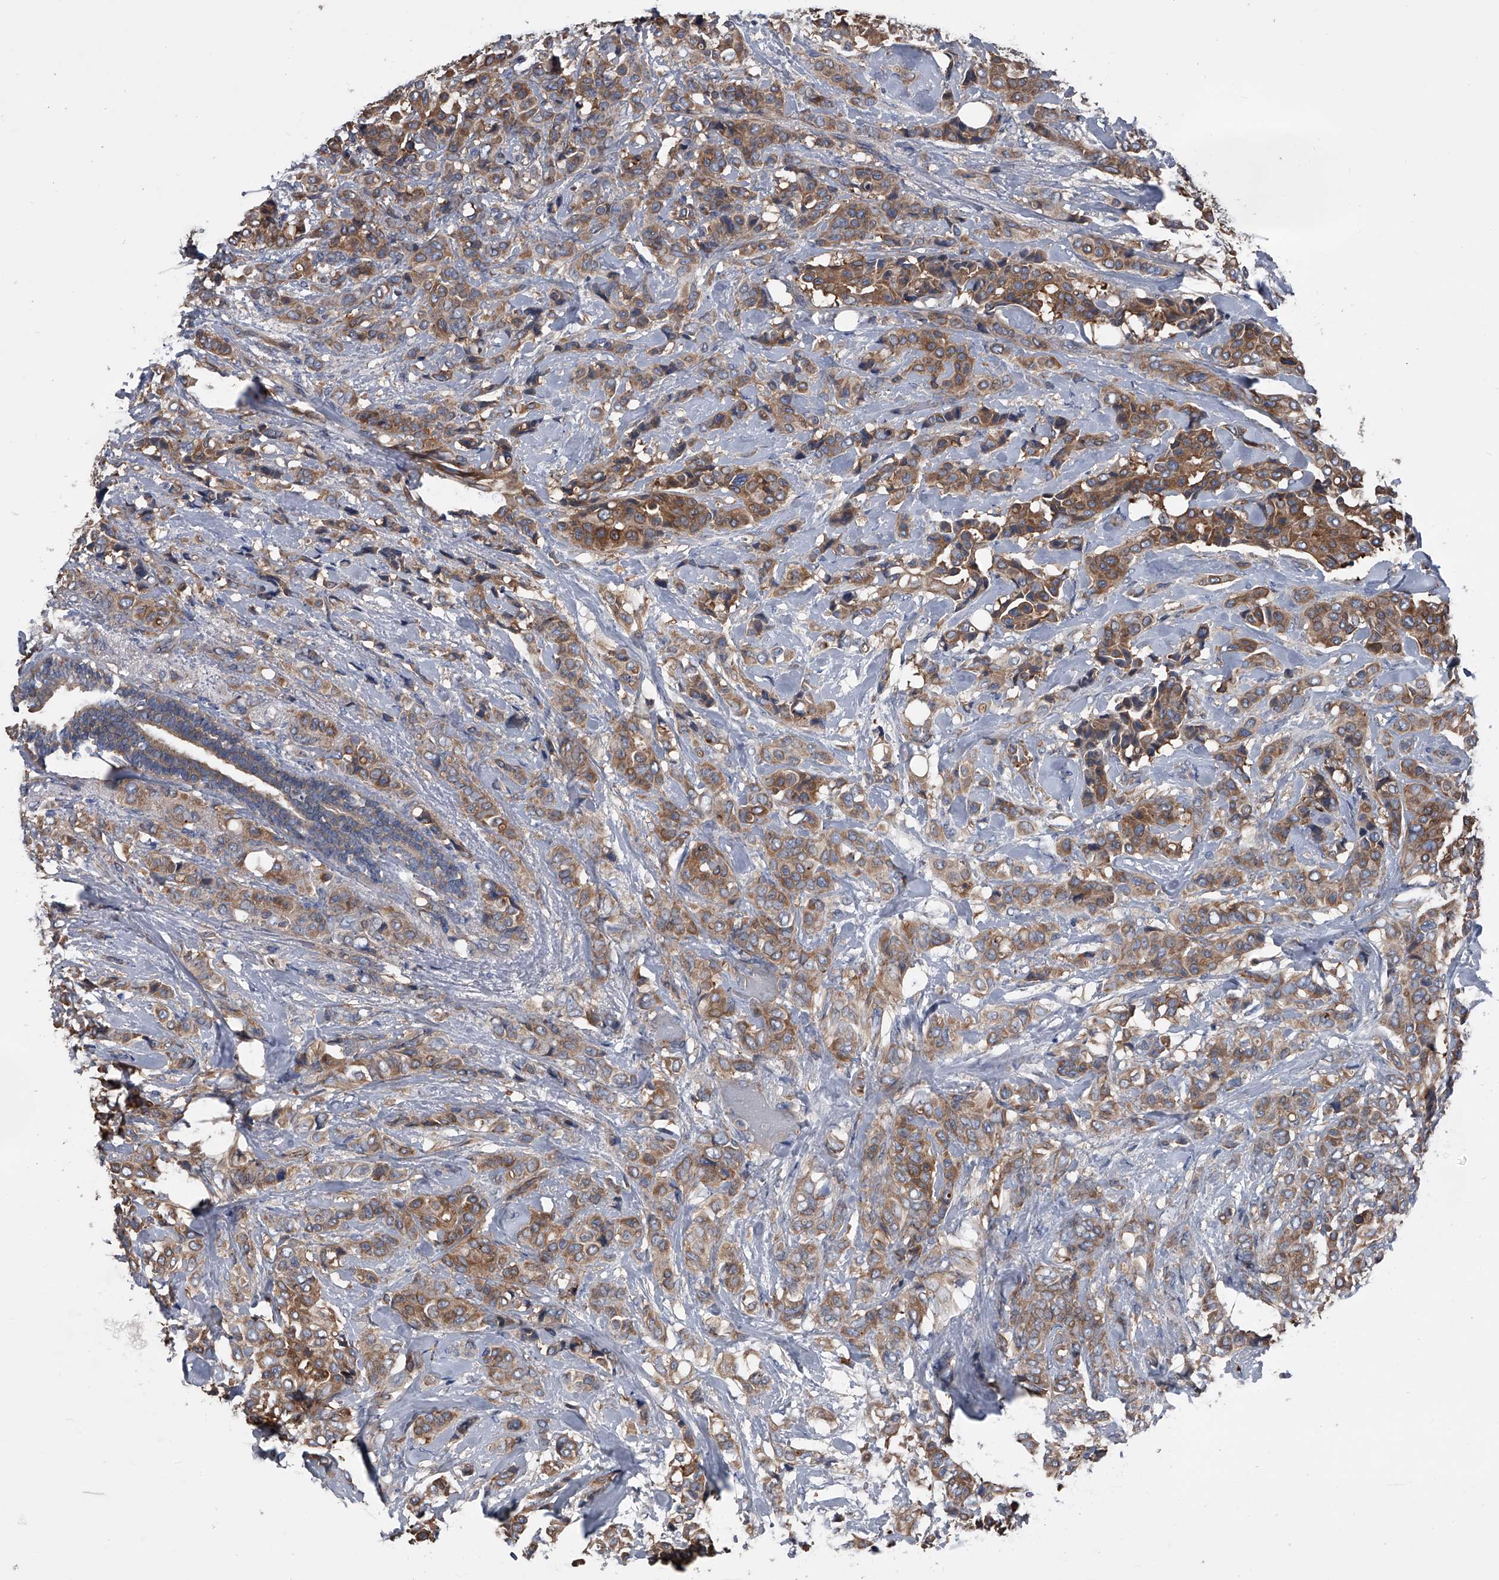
{"staining": {"intensity": "moderate", "quantity": ">75%", "location": "cytoplasmic/membranous"}, "tissue": "breast cancer", "cell_type": "Tumor cells", "image_type": "cancer", "snomed": [{"axis": "morphology", "description": "Lobular carcinoma"}, {"axis": "topography", "description": "Breast"}], "caption": "Immunohistochemical staining of human breast lobular carcinoma displays medium levels of moderate cytoplasmic/membranous expression in about >75% of tumor cells. (DAB = brown stain, brightfield microscopy at high magnification).", "gene": "KIF13A", "patient": {"sex": "female", "age": 51}}